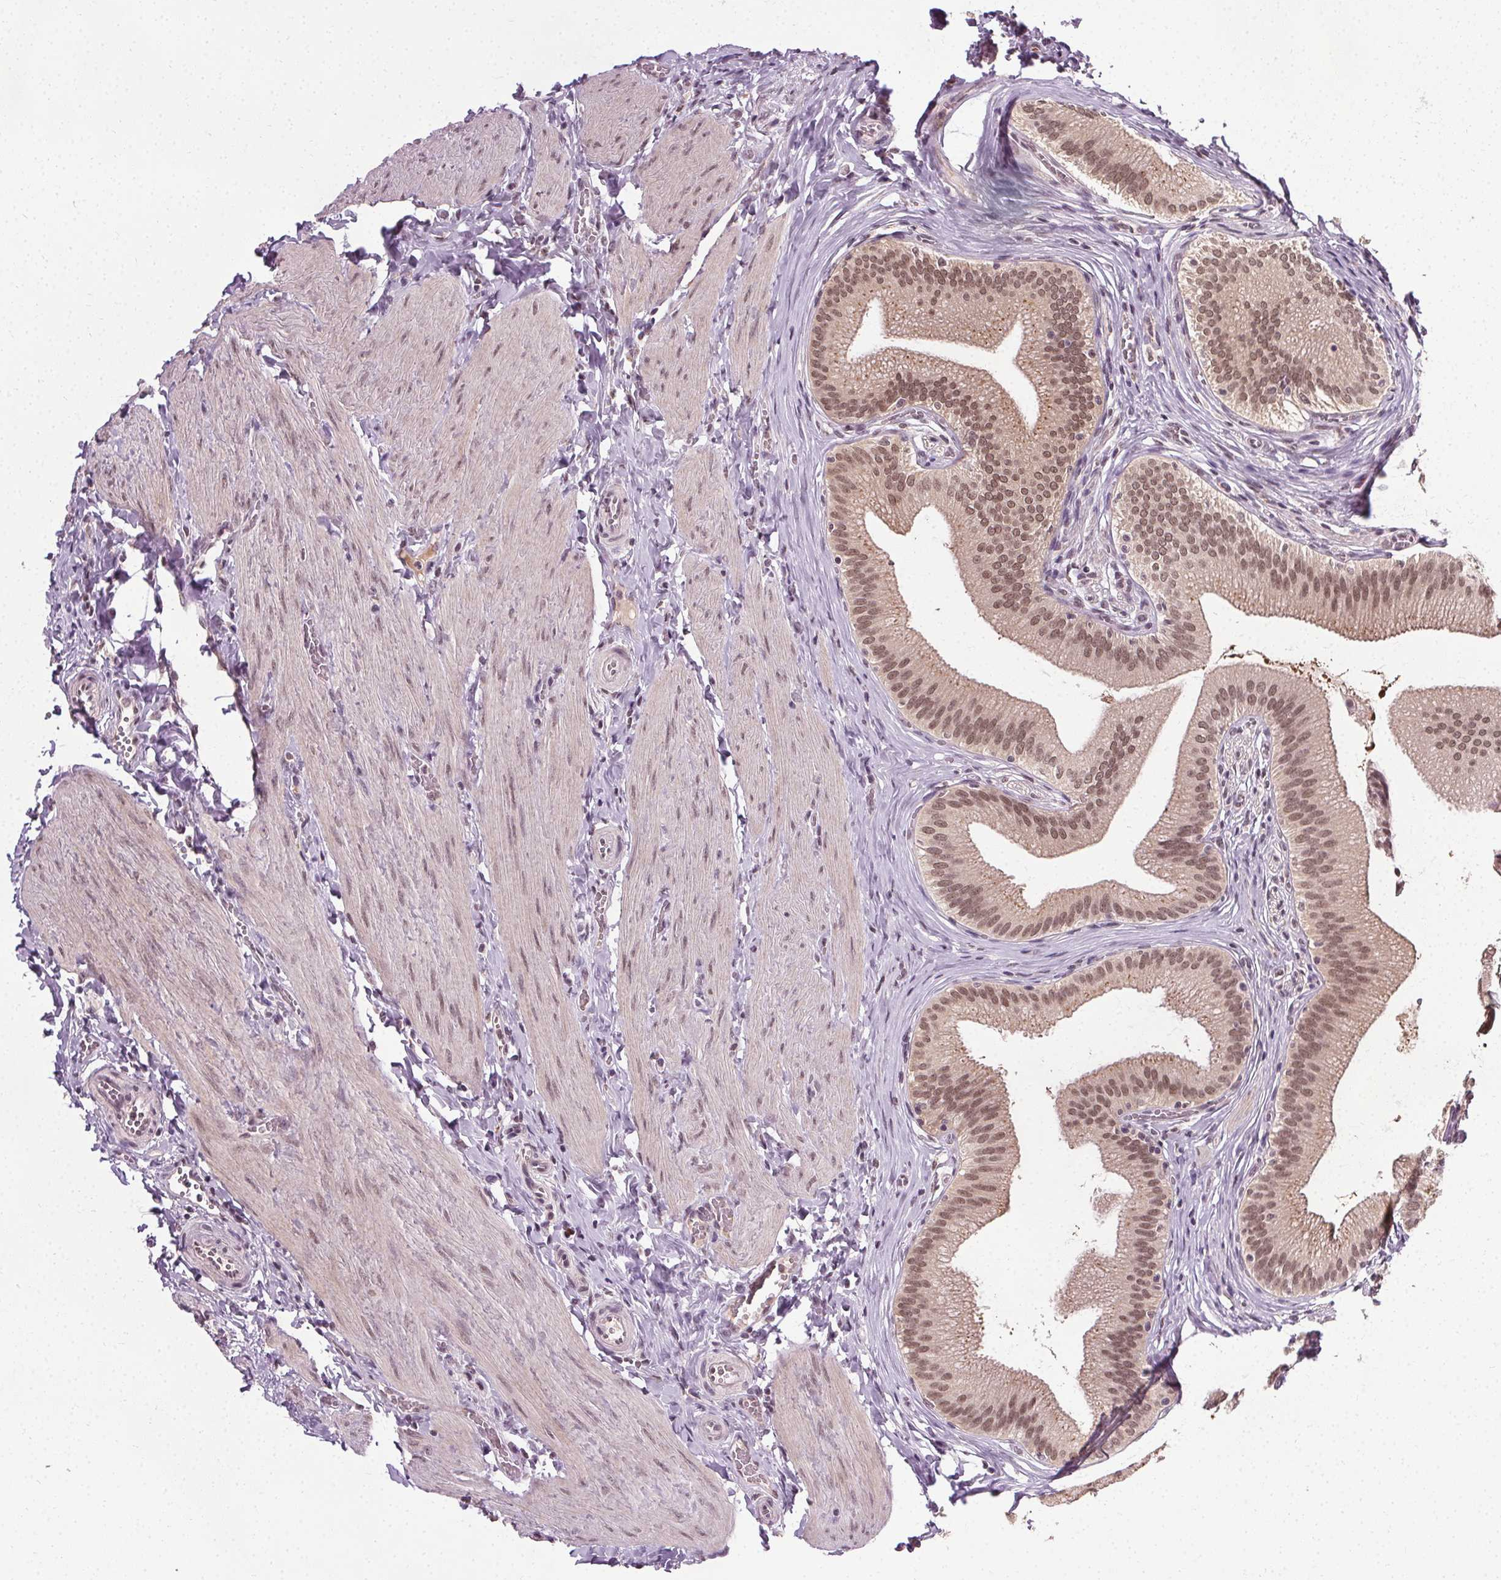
{"staining": {"intensity": "moderate", "quantity": ">75%", "location": "nuclear"}, "tissue": "gallbladder", "cell_type": "Glandular cells", "image_type": "normal", "snomed": [{"axis": "morphology", "description": "Normal tissue, NOS"}, {"axis": "topography", "description": "Gallbladder"}], "caption": "This micrograph shows unremarkable gallbladder stained with IHC to label a protein in brown. The nuclear of glandular cells show moderate positivity for the protein. Nuclei are counter-stained blue.", "gene": "MED6", "patient": {"sex": "male", "age": 17}}